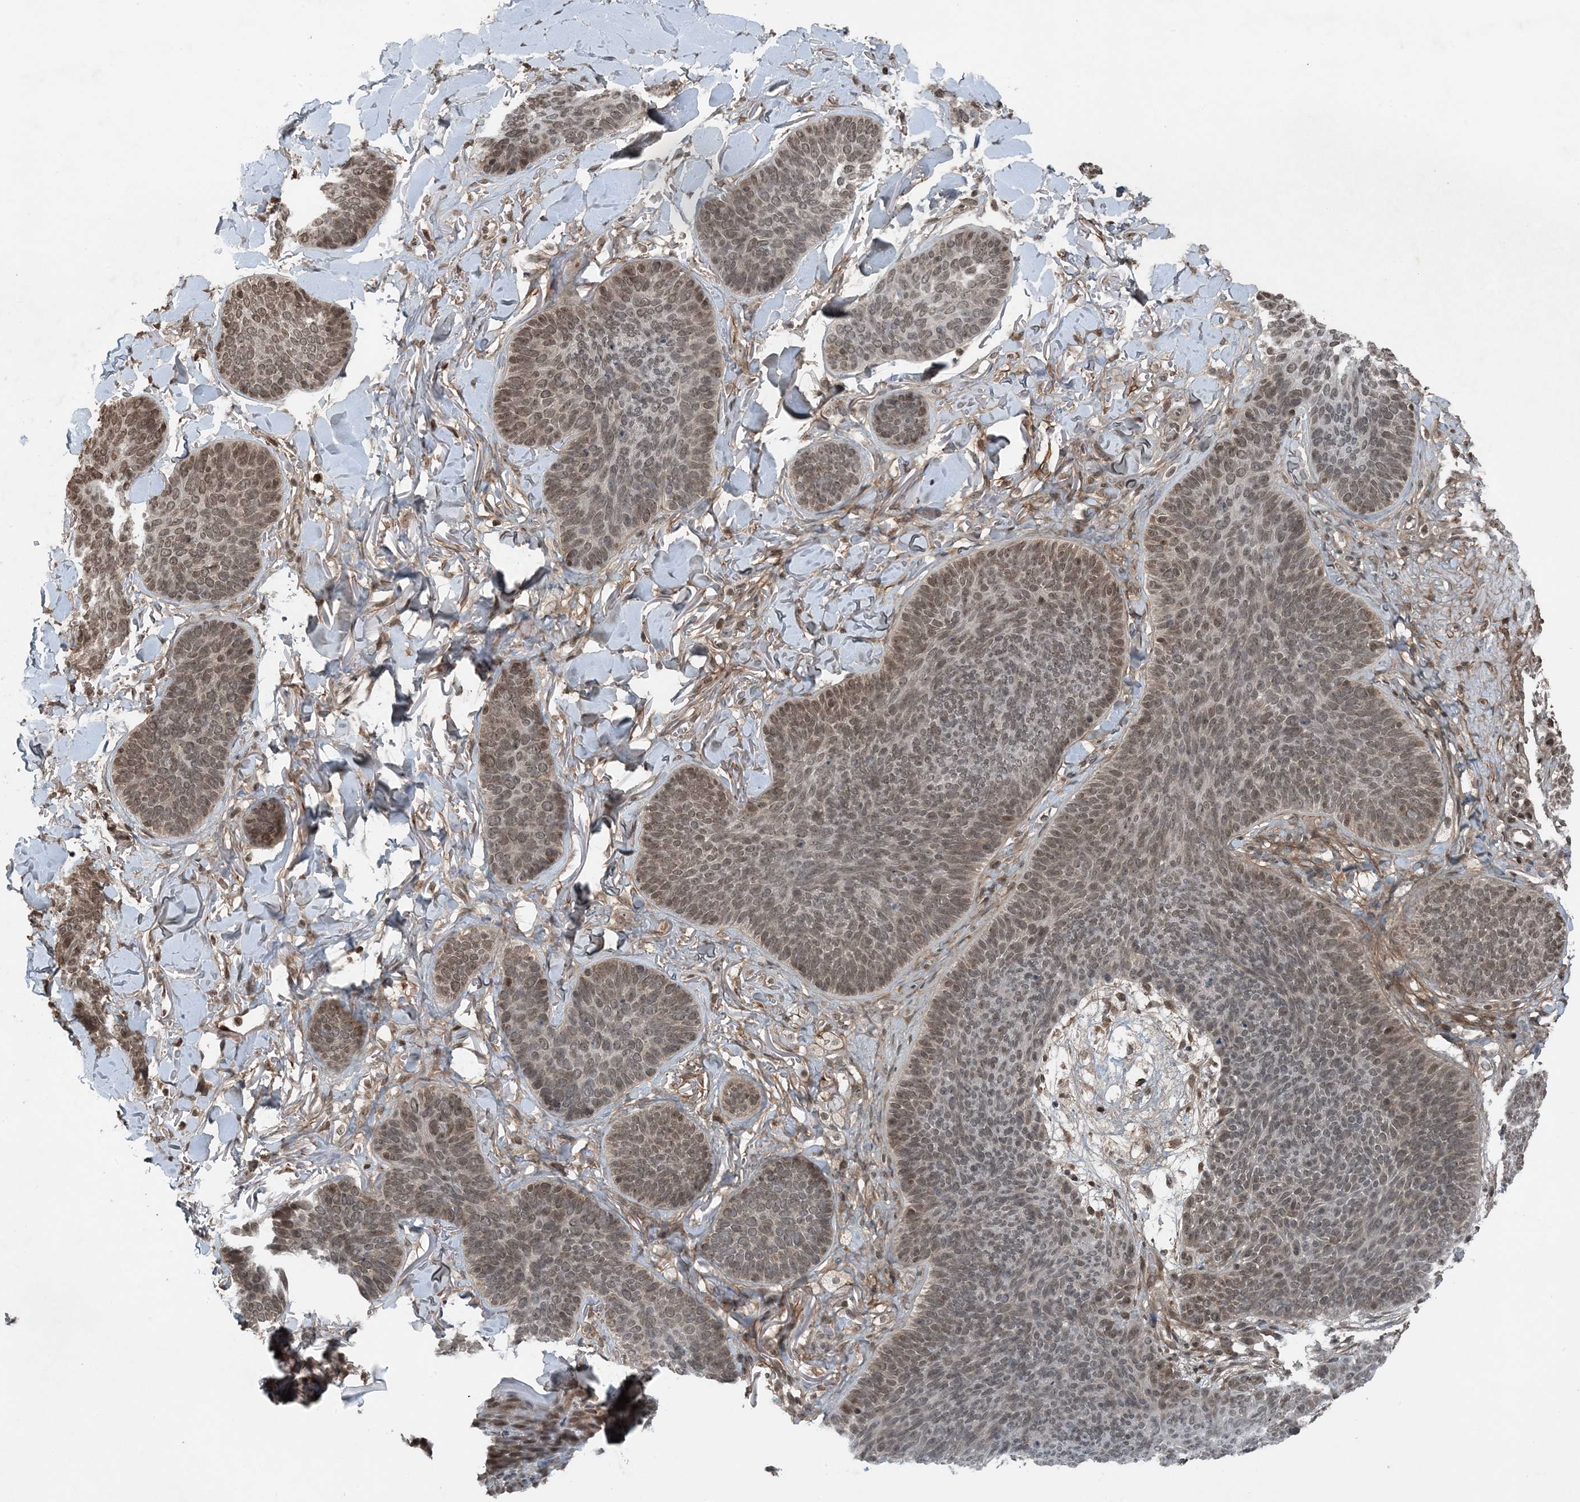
{"staining": {"intensity": "moderate", "quantity": "25%-75%", "location": "nuclear"}, "tissue": "skin cancer", "cell_type": "Tumor cells", "image_type": "cancer", "snomed": [{"axis": "morphology", "description": "Basal cell carcinoma"}, {"axis": "topography", "description": "Skin"}], "caption": "High-power microscopy captured an immunohistochemistry (IHC) photomicrograph of skin cancer, revealing moderate nuclear expression in approximately 25%-75% of tumor cells.", "gene": "ZFAND2B", "patient": {"sex": "male", "age": 85}}